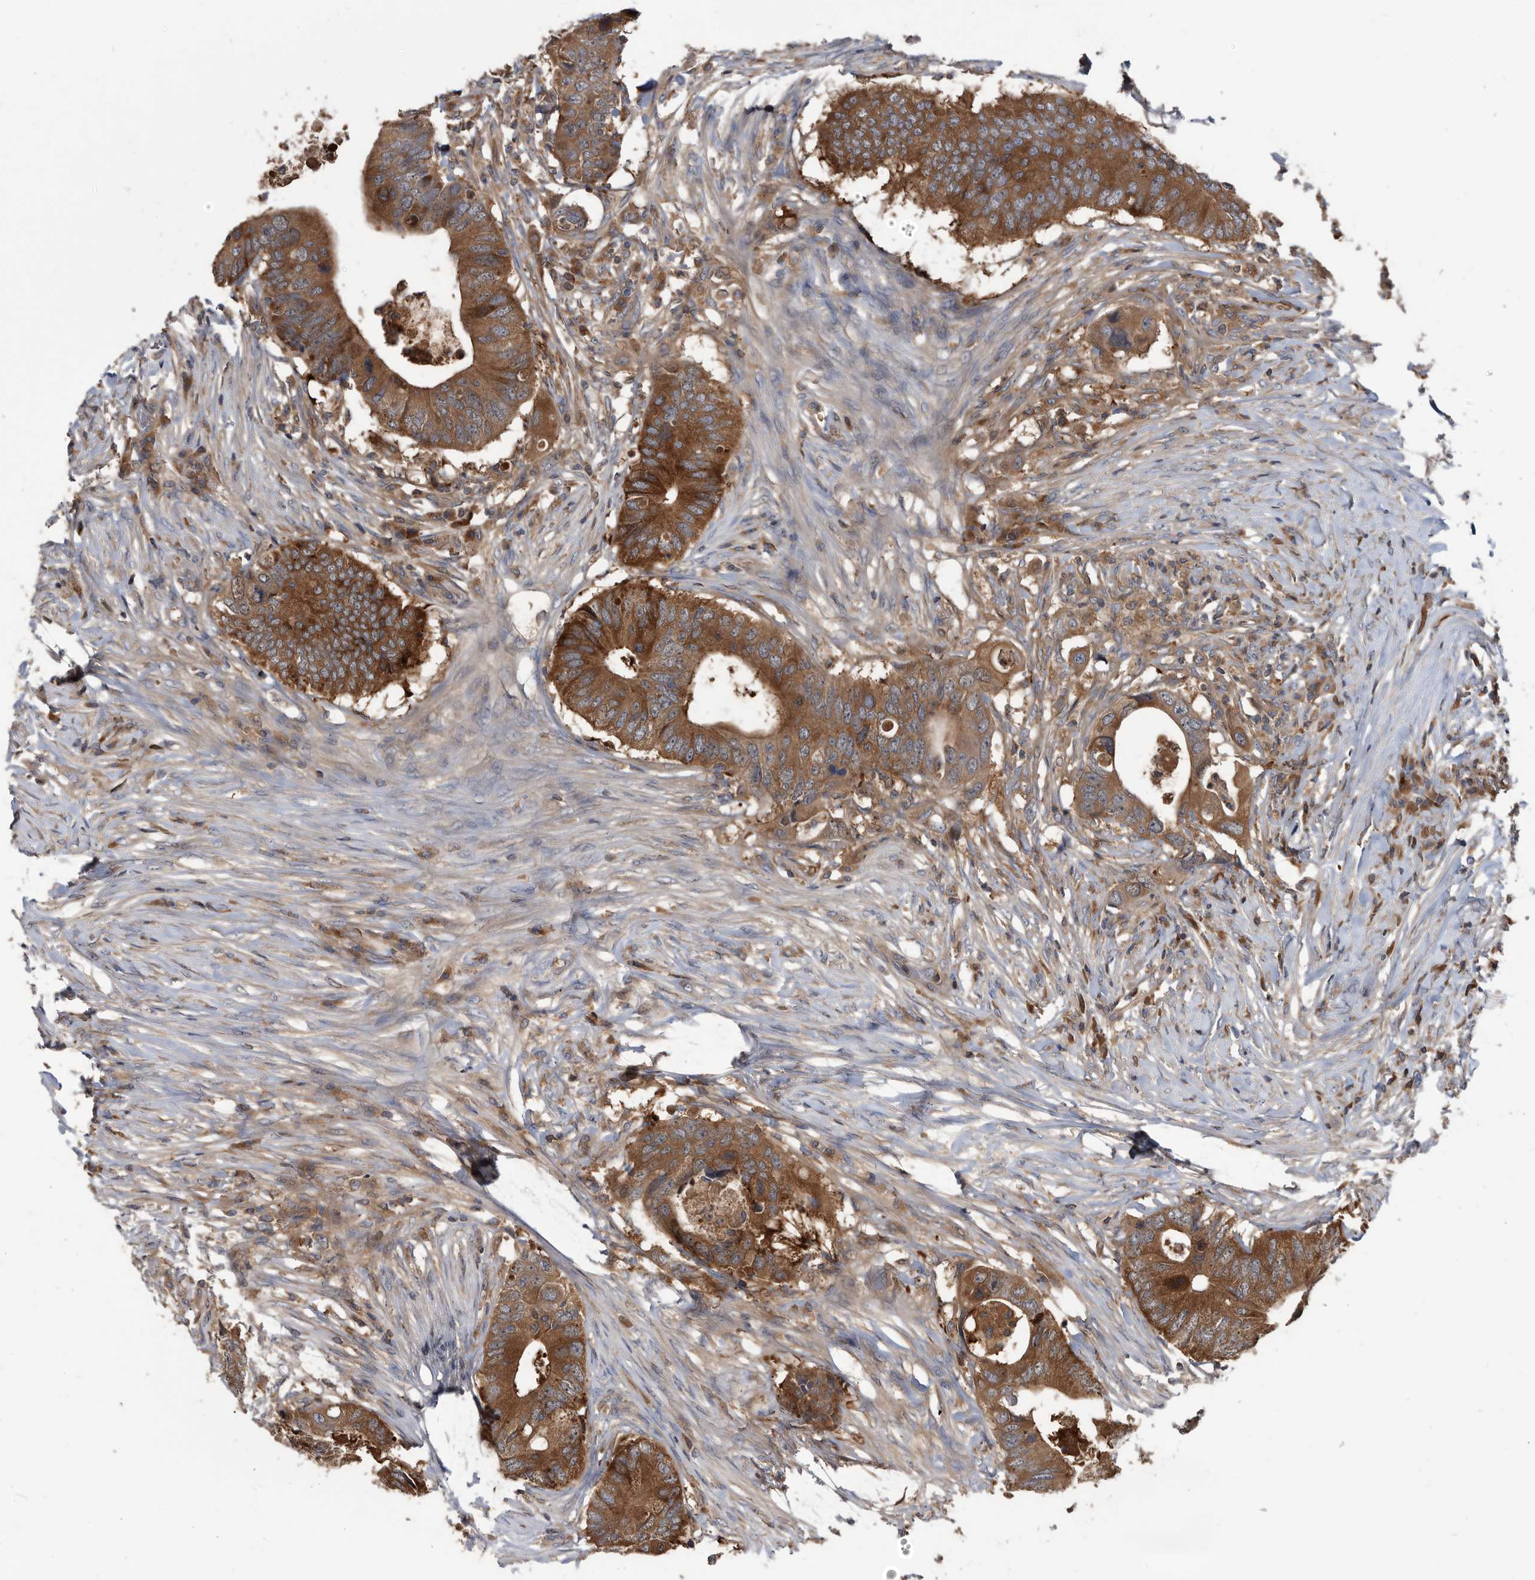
{"staining": {"intensity": "strong", "quantity": ">75%", "location": "cytoplasmic/membranous"}, "tissue": "colorectal cancer", "cell_type": "Tumor cells", "image_type": "cancer", "snomed": [{"axis": "morphology", "description": "Adenocarcinoma, NOS"}, {"axis": "topography", "description": "Colon"}], "caption": "Colorectal cancer stained with IHC demonstrates strong cytoplasmic/membranous expression in about >75% of tumor cells.", "gene": "APEH", "patient": {"sex": "male", "age": 71}}